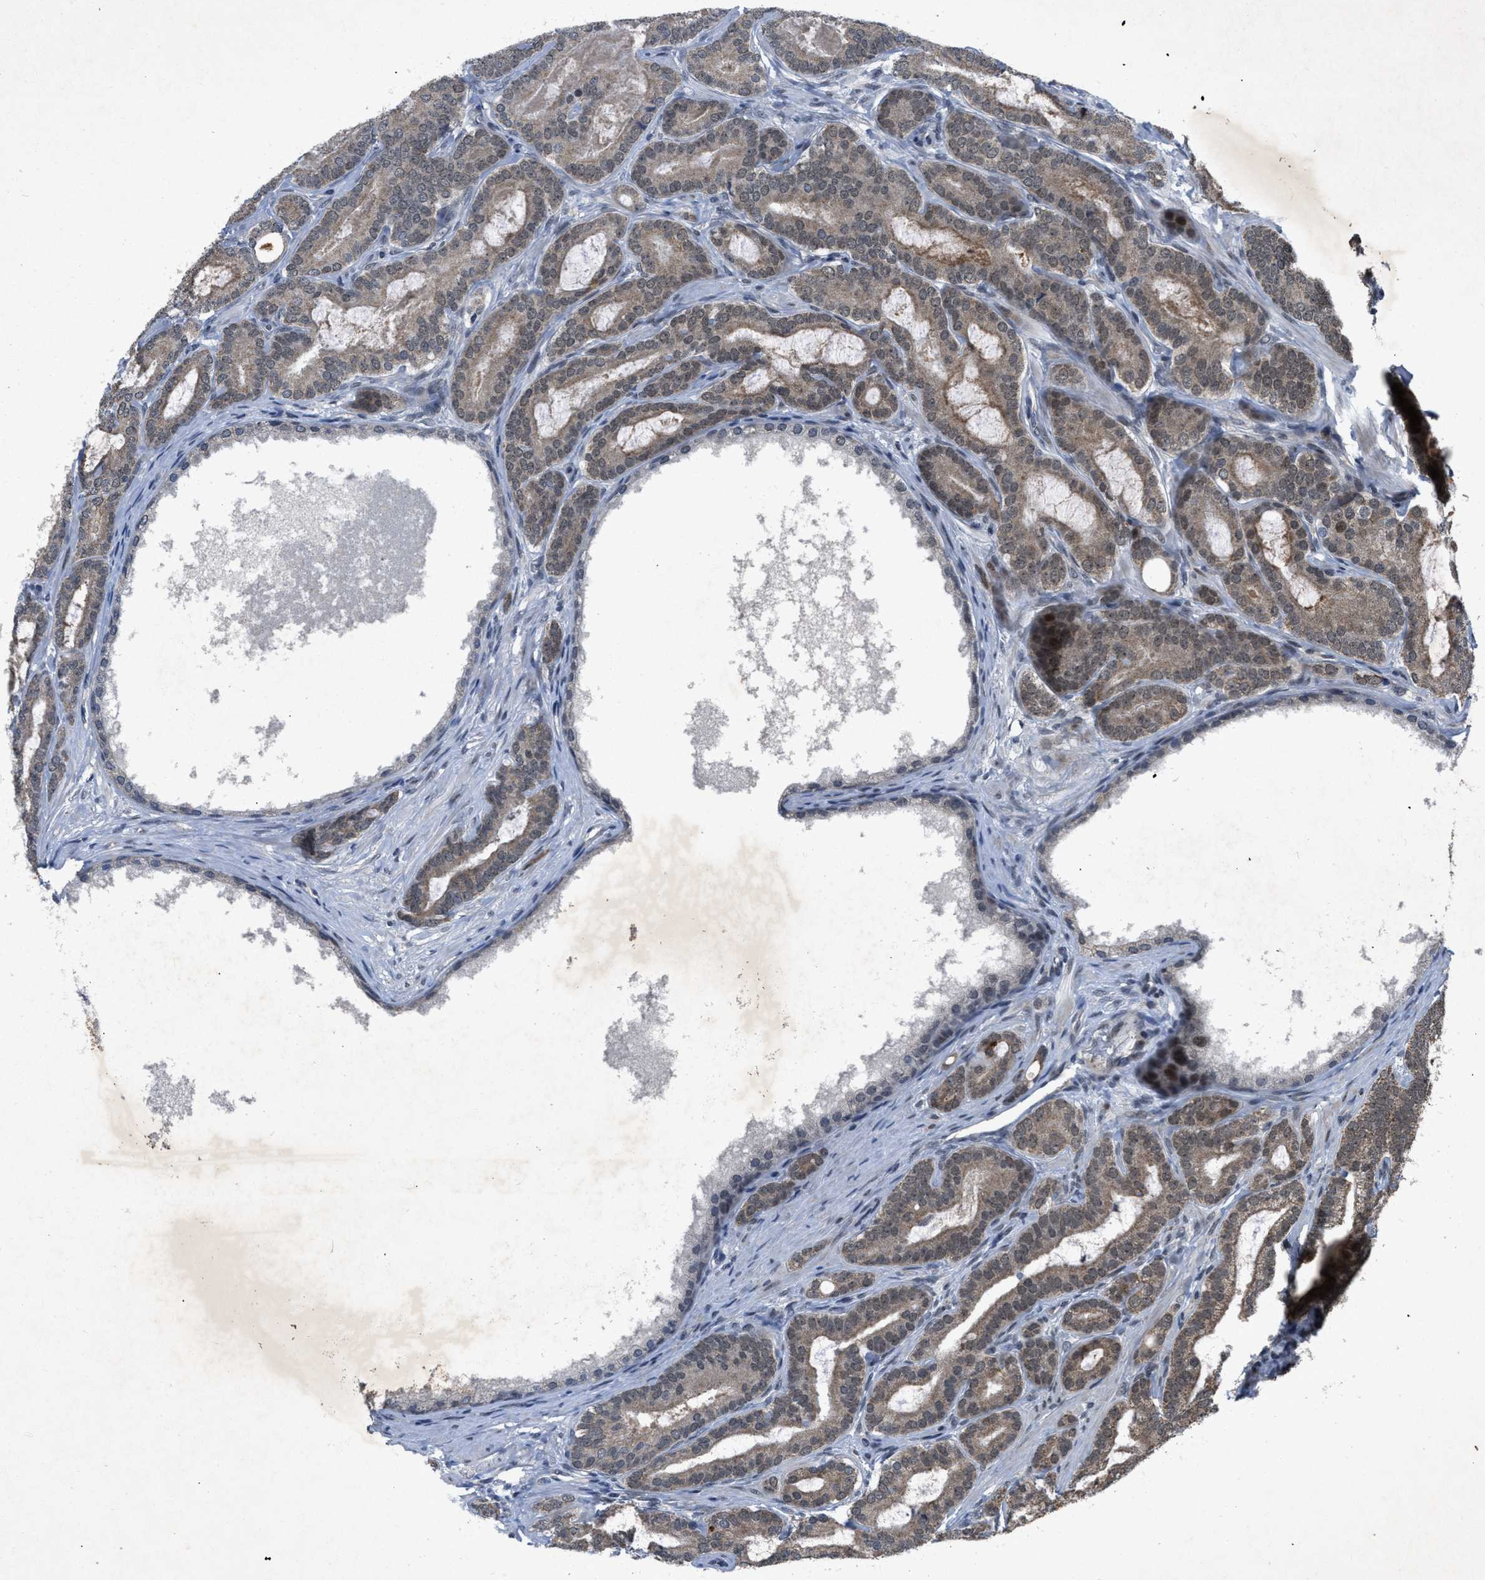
{"staining": {"intensity": "weak", "quantity": "25%-75%", "location": "cytoplasmic/membranous"}, "tissue": "prostate cancer", "cell_type": "Tumor cells", "image_type": "cancer", "snomed": [{"axis": "morphology", "description": "Adenocarcinoma, High grade"}, {"axis": "topography", "description": "Prostate"}], "caption": "Prostate adenocarcinoma (high-grade) stained for a protein (brown) displays weak cytoplasmic/membranous positive staining in about 25%-75% of tumor cells.", "gene": "ZNHIT1", "patient": {"sex": "male", "age": 60}}